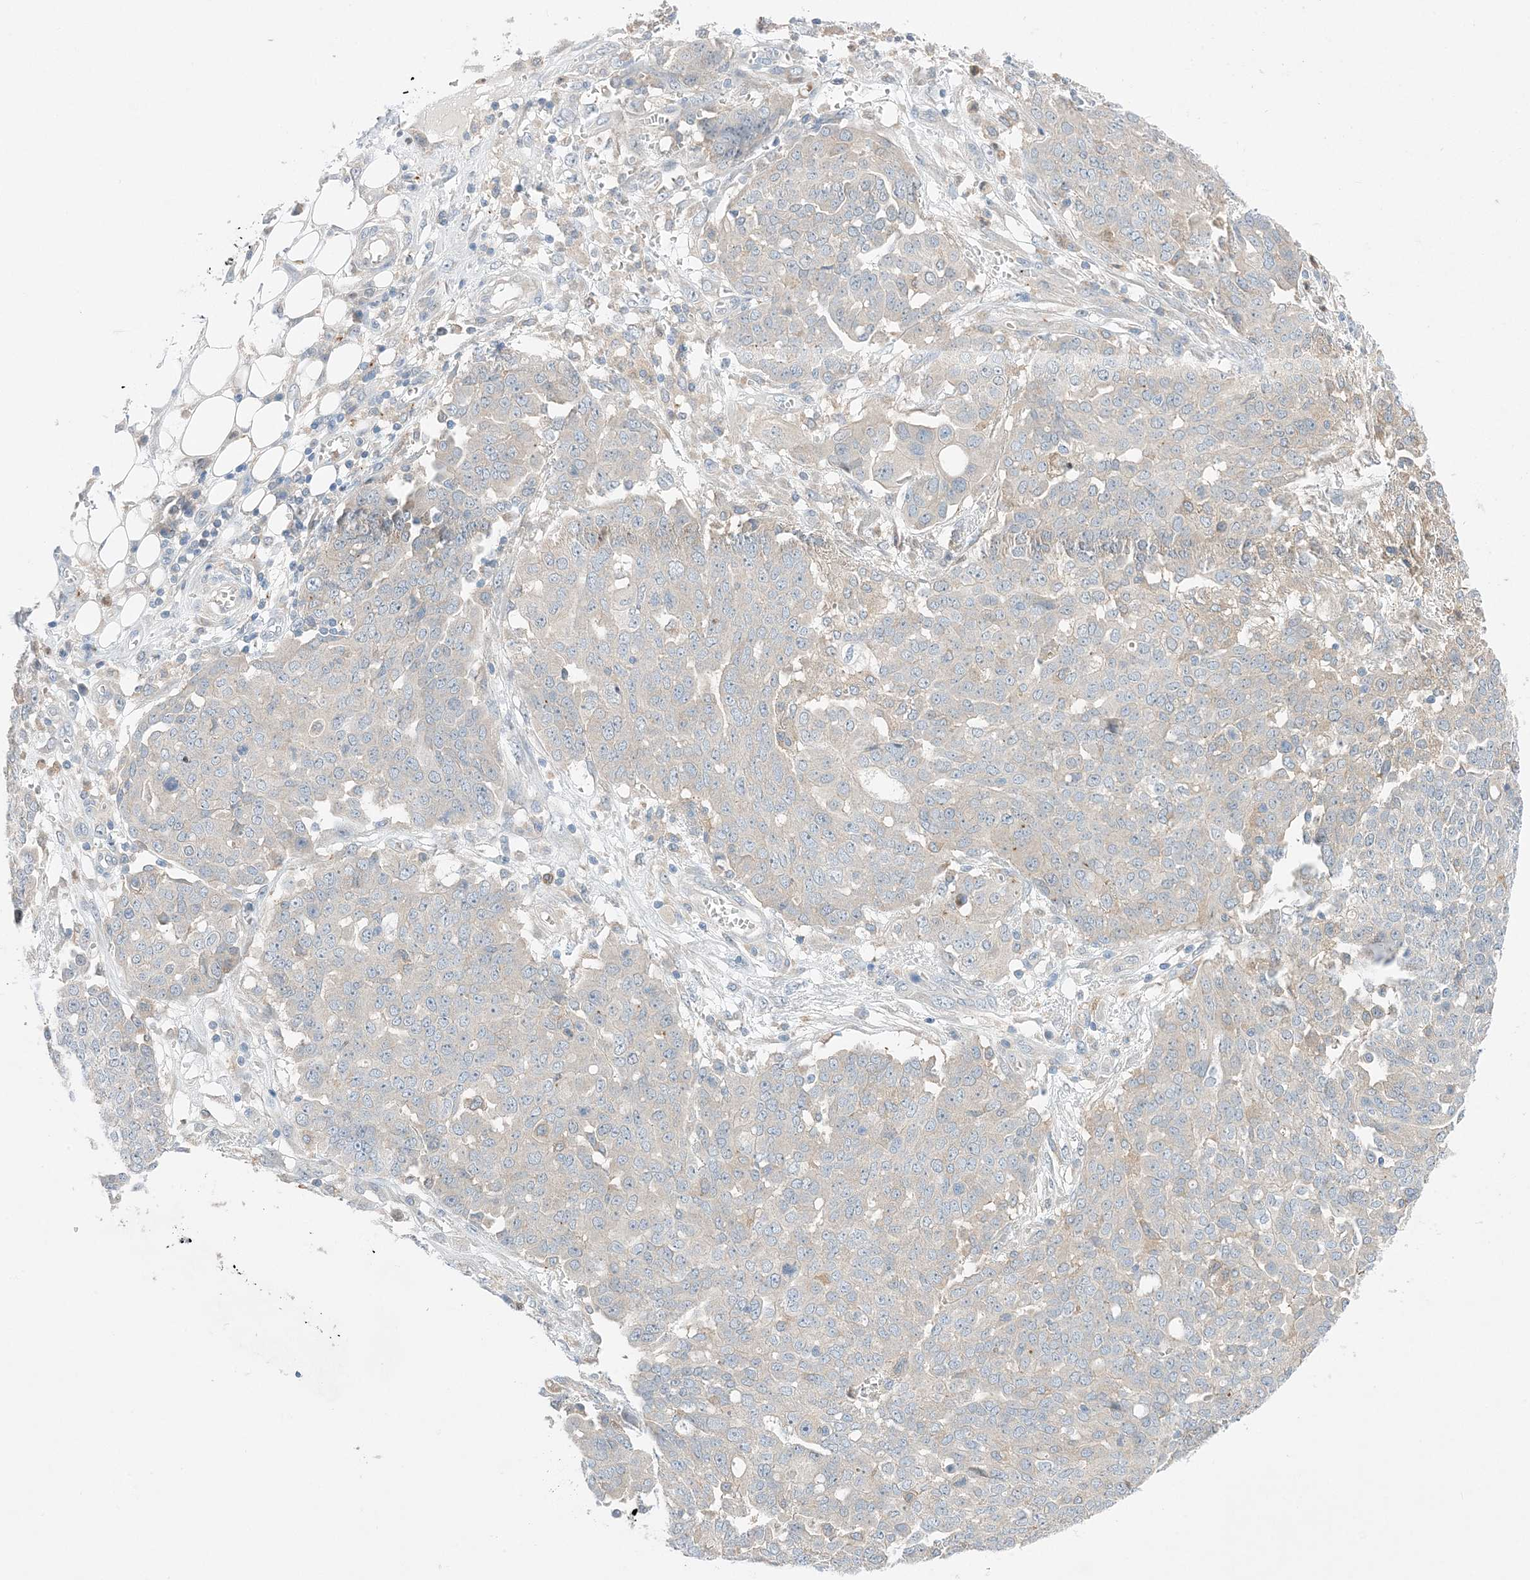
{"staining": {"intensity": "negative", "quantity": "none", "location": "none"}, "tissue": "ovarian cancer", "cell_type": "Tumor cells", "image_type": "cancer", "snomed": [{"axis": "morphology", "description": "Cystadenocarcinoma, serous, NOS"}, {"axis": "topography", "description": "Soft tissue"}, {"axis": "topography", "description": "Ovary"}], "caption": "Tumor cells show no significant protein expression in serous cystadenocarcinoma (ovarian).", "gene": "KIFBP", "patient": {"sex": "female", "age": 57}}